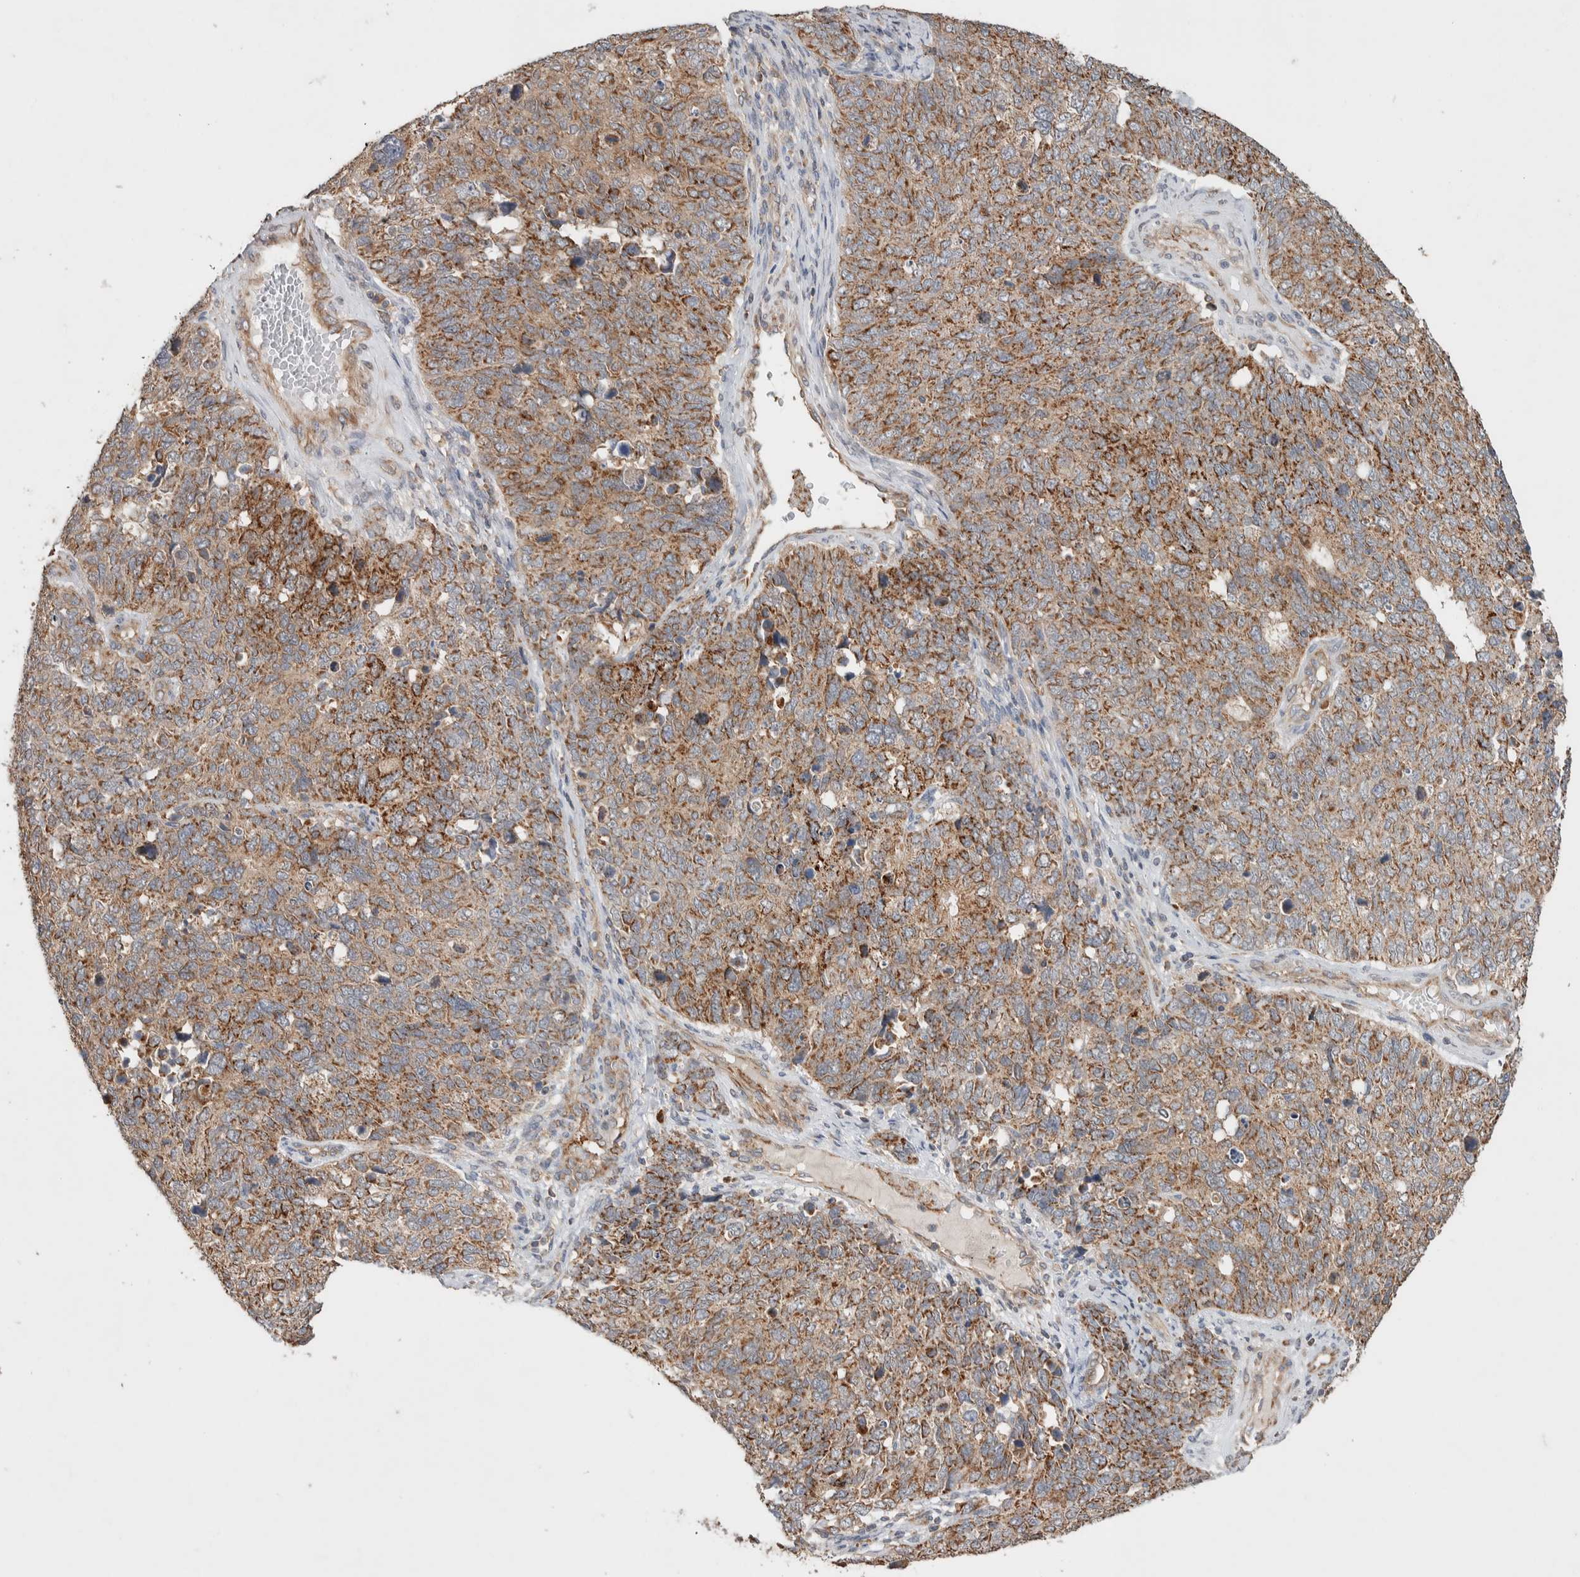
{"staining": {"intensity": "moderate", "quantity": ">75%", "location": "cytoplasmic/membranous"}, "tissue": "cervical cancer", "cell_type": "Tumor cells", "image_type": "cancer", "snomed": [{"axis": "morphology", "description": "Squamous cell carcinoma, NOS"}, {"axis": "topography", "description": "Cervix"}], "caption": "IHC photomicrograph of neoplastic tissue: human cervical cancer (squamous cell carcinoma) stained using IHC reveals medium levels of moderate protein expression localized specifically in the cytoplasmic/membranous of tumor cells, appearing as a cytoplasmic/membranous brown color.", "gene": "DEPTOR", "patient": {"sex": "female", "age": 63}}